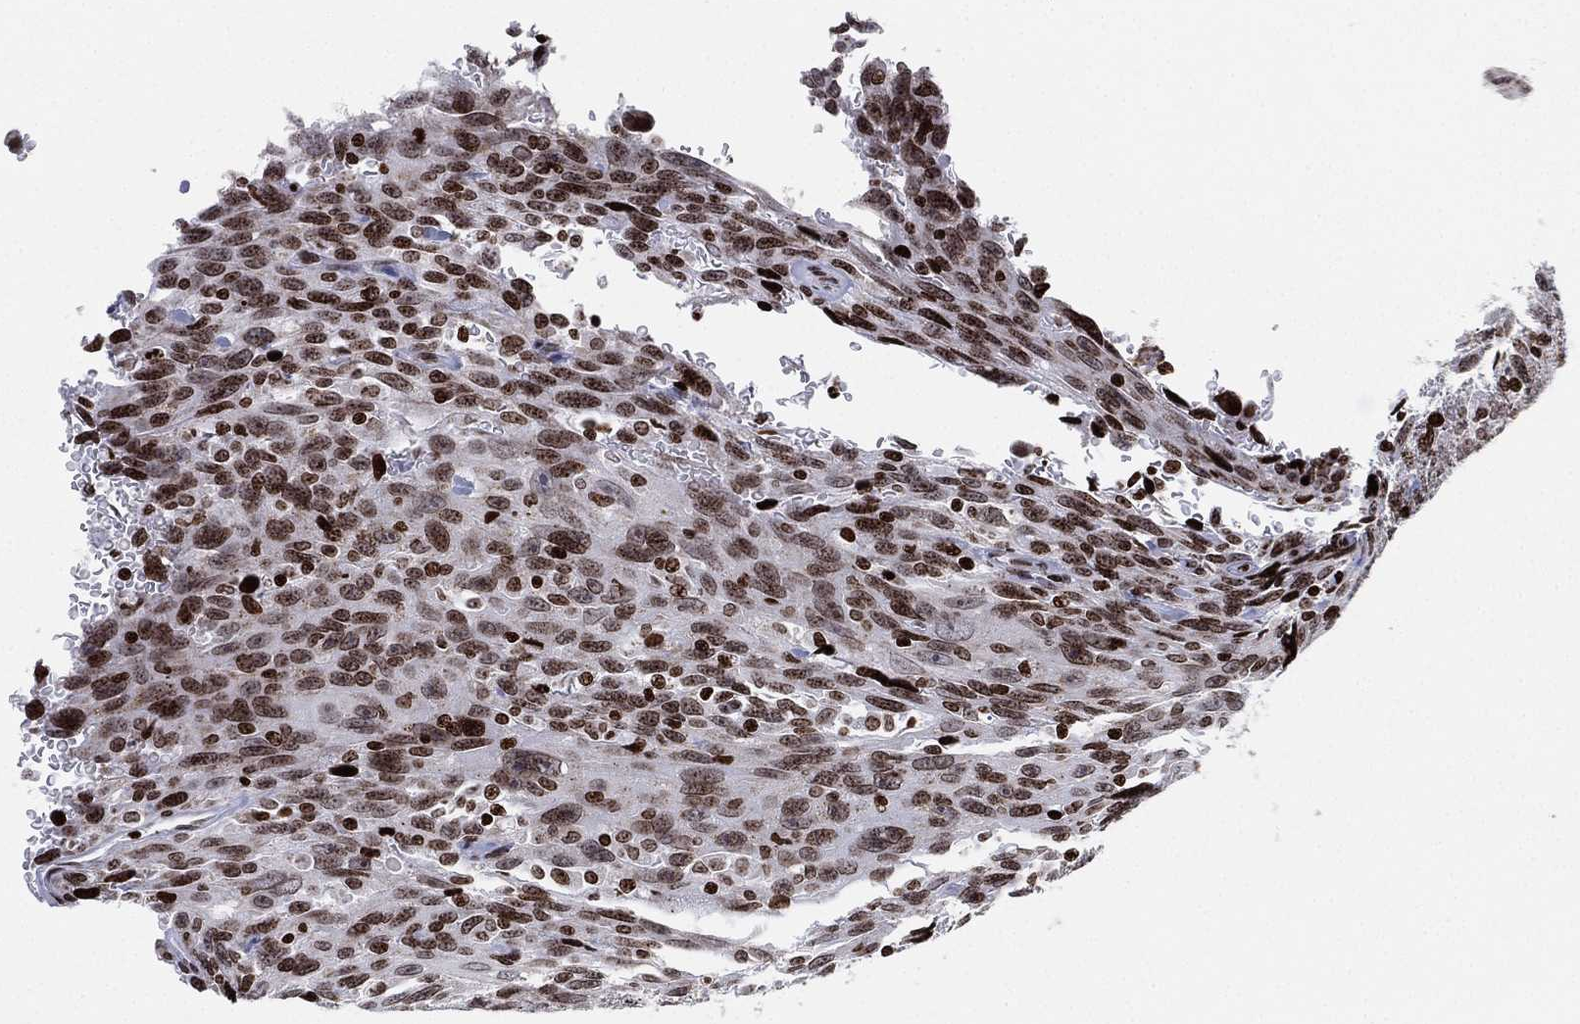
{"staining": {"intensity": "moderate", "quantity": "25%-75%", "location": "nuclear"}, "tissue": "urothelial cancer", "cell_type": "Tumor cells", "image_type": "cancer", "snomed": [{"axis": "morphology", "description": "Urothelial carcinoma, NOS"}, {"axis": "morphology", "description": "Urothelial carcinoma, High grade"}, {"axis": "topography", "description": "Urinary bladder"}], "caption": "This photomicrograph exhibits immunohistochemistry (IHC) staining of human transitional cell carcinoma, with medium moderate nuclear expression in about 25%-75% of tumor cells.", "gene": "MFSD14A", "patient": {"sex": "female", "age": 73}}